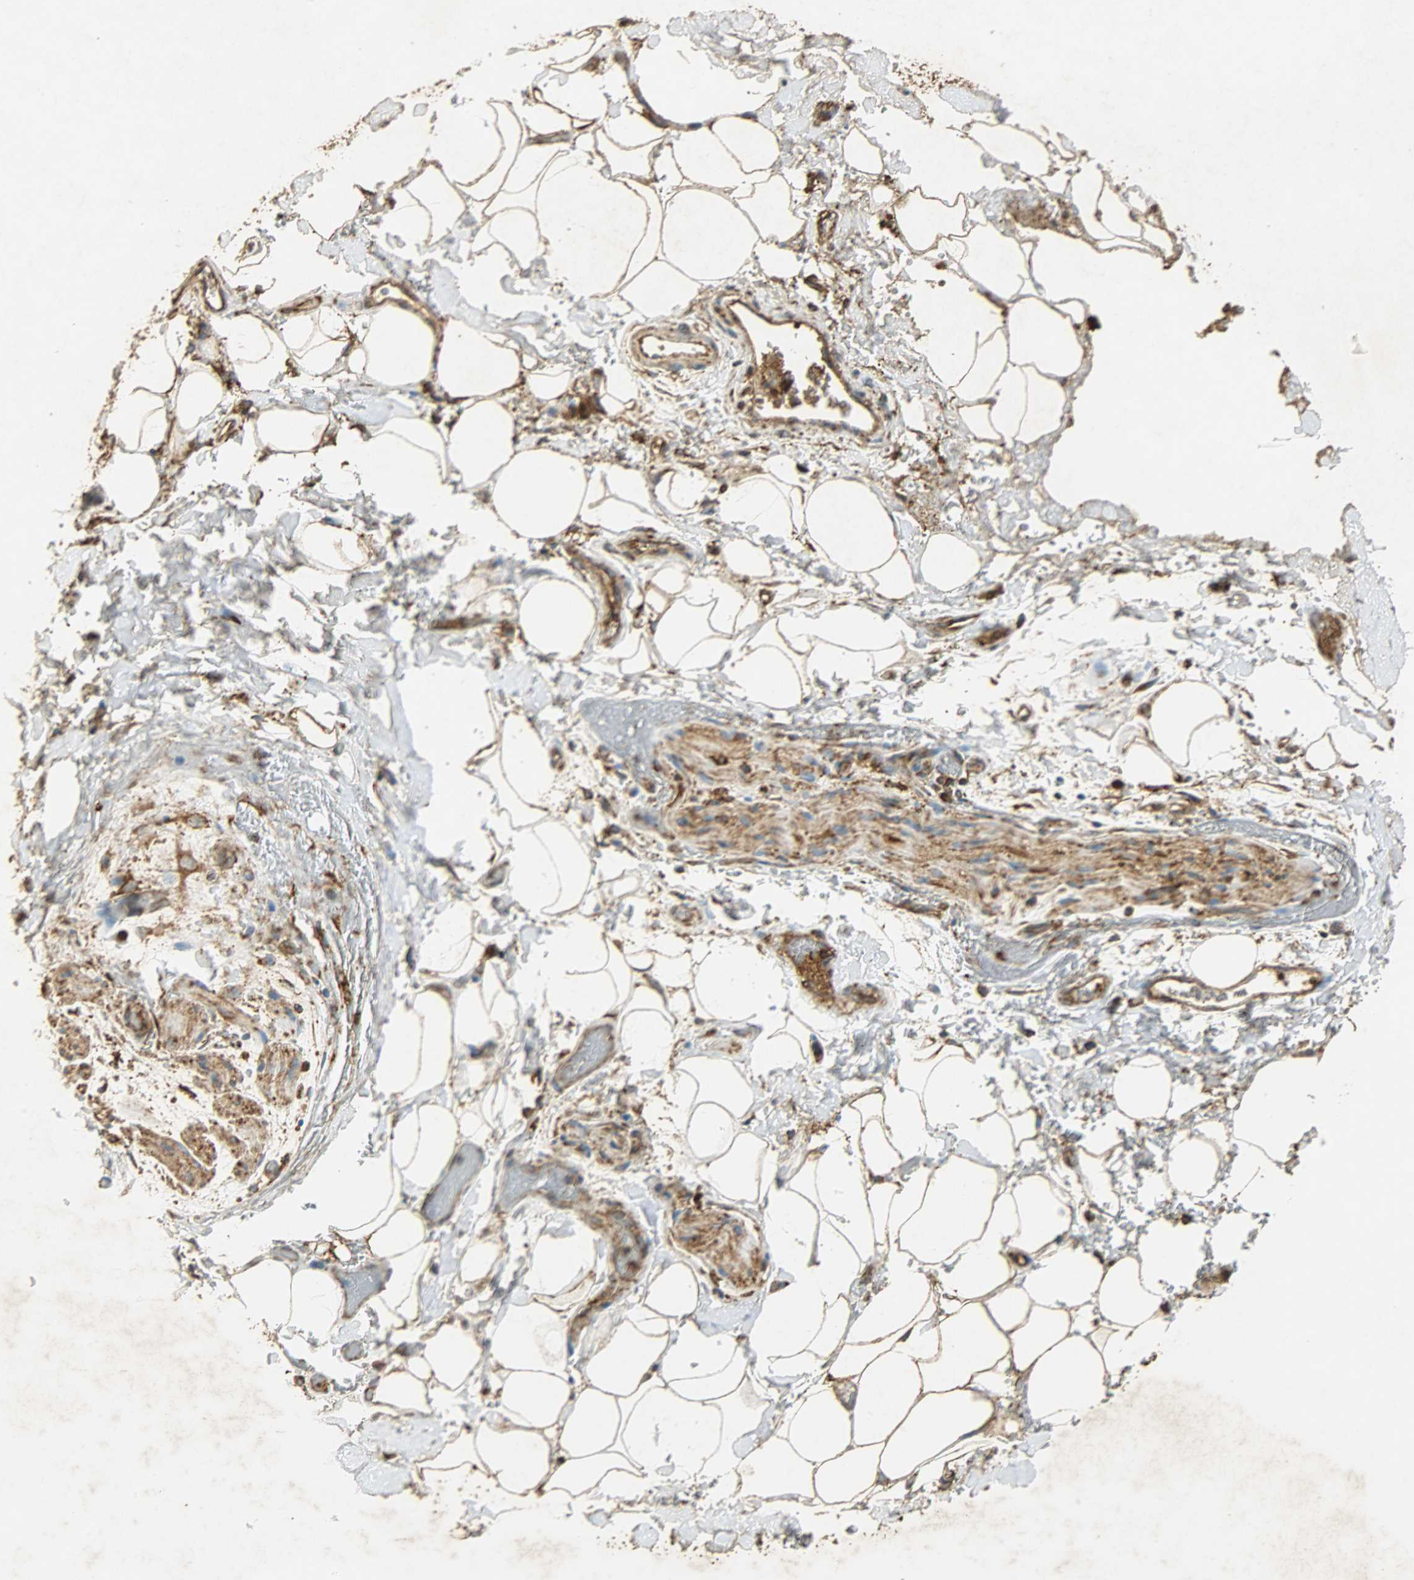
{"staining": {"intensity": "moderate", "quantity": ">75%", "location": "cytoplasmic/membranous"}, "tissue": "adipose tissue", "cell_type": "Adipocytes", "image_type": "normal", "snomed": [{"axis": "morphology", "description": "Normal tissue, NOS"}, {"axis": "morphology", "description": "Cholangiocarcinoma"}, {"axis": "topography", "description": "Liver"}, {"axis": "topography", "description": "Peripheral nerve tissue"}], "caption": "Immunohistochemistry (IHC) micrograph of unremarkable adipose tissue: adipose tissue stained using immunohistochemistry (IHC) shows medium levels of moderate protein expression localized specifically in the cytoplasmic/membranous of adipocytes, appearing as a cytoplasmic/membranous brown color.", "gene": "HSP90B1", "patient": {"sex": "male", "age": 50}}